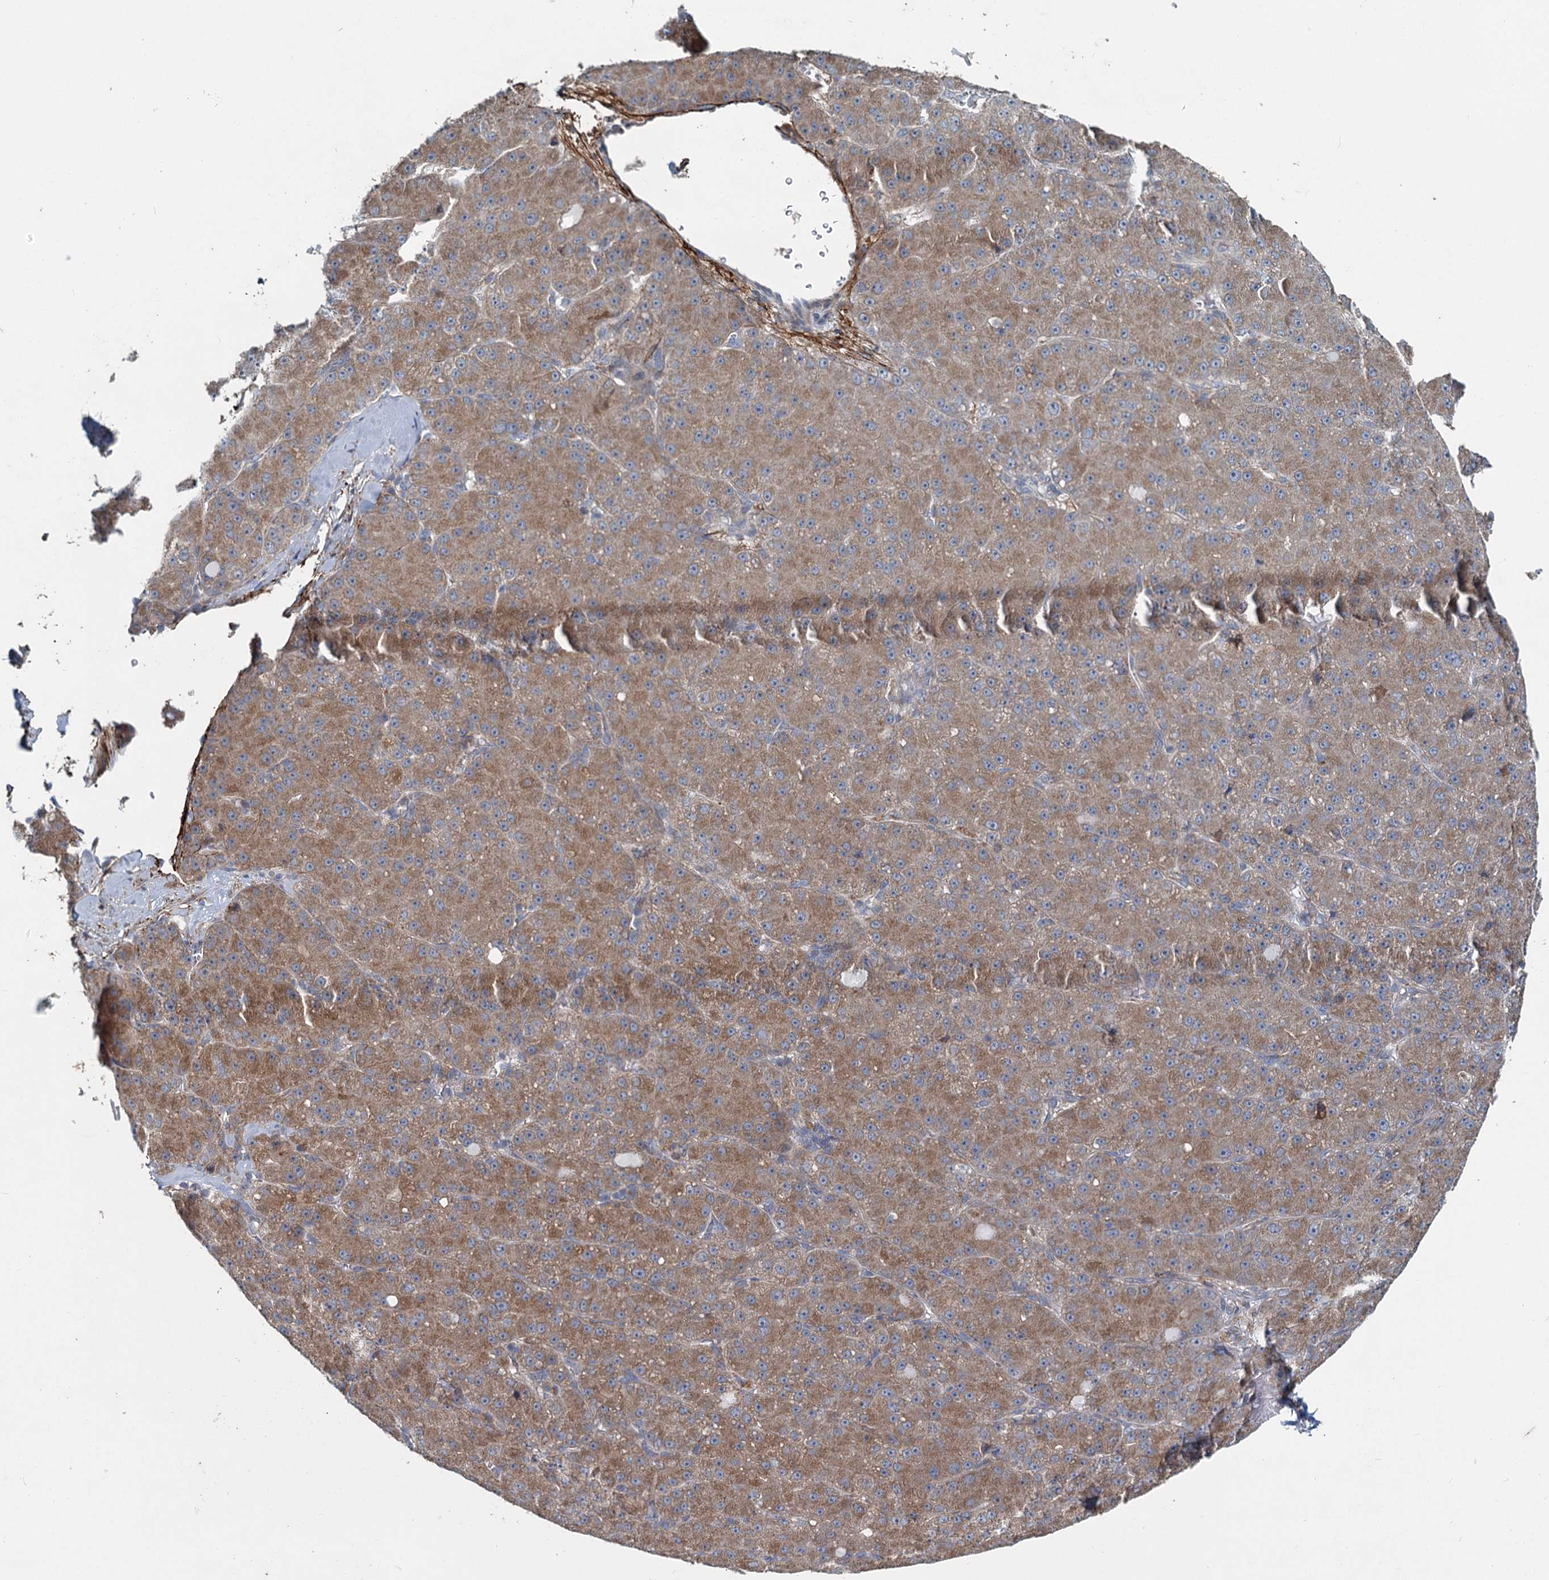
{"staining": {"intensity": "moderate", "quantity": ">75%", "location": "cytoplasmic/membranous"}, "tissue": "liver cancer", "cell_type": "Tumor cells", "image_type": "cancer", "snomed": [{"axis": "morphology", "description": "Carcinoma, Hepatocellular, NOS"}, {"axis": "topography", "description": "Liver"}], "caption": "Protein expression analysis of hepatocellular carcinoma (liver) demonstrates moderate cytoplasmic/membranous expression in approximately >75% of tumor cells.", "gene": "ADCY2", "patient": {"sex": "male", "age": 67}}